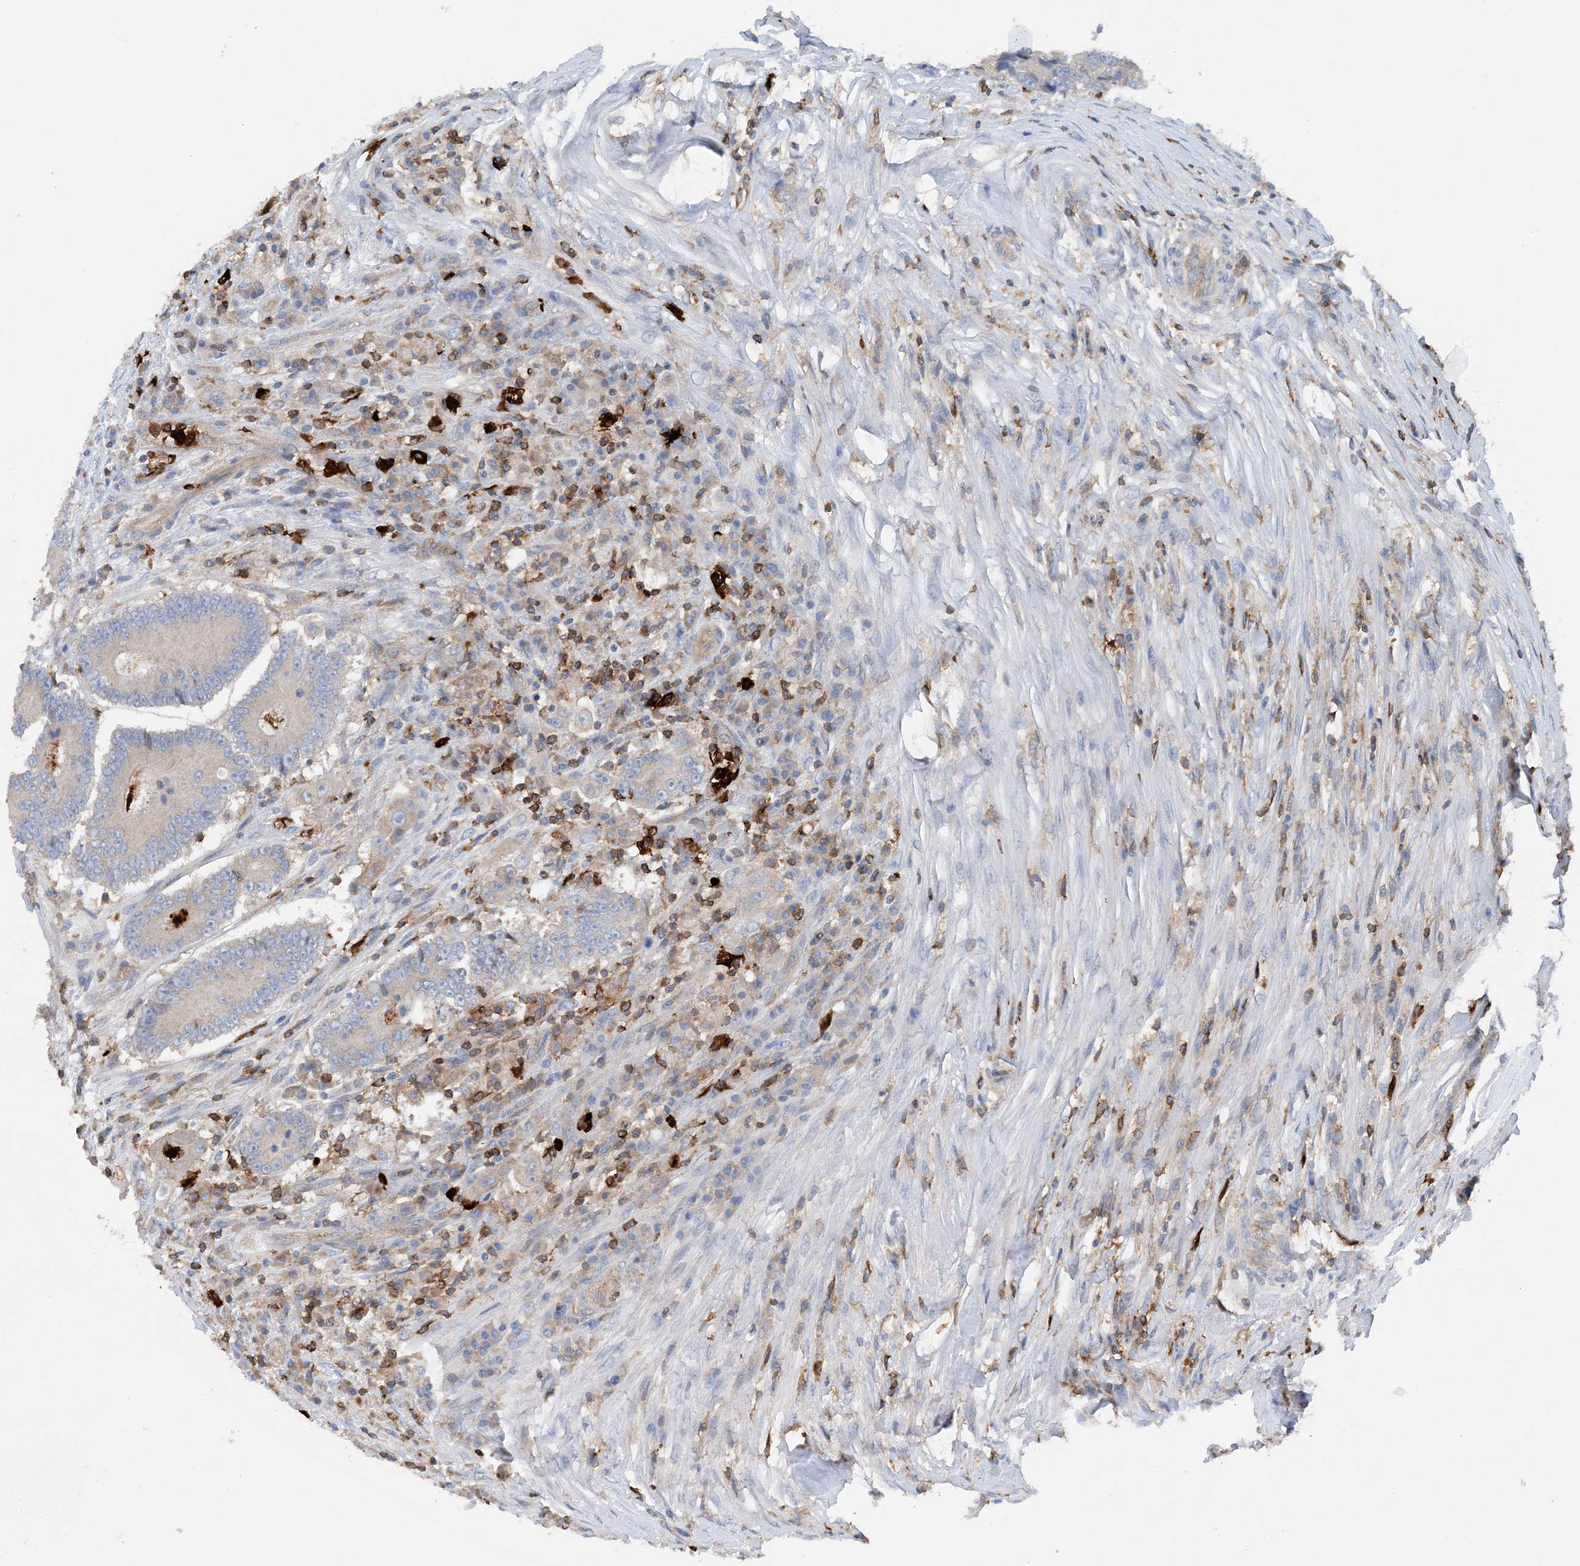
{"staining": {"intensity": "negative", "quantity": "none", "location": "none"}, "tissue": "colorectal cancer", "cell_type": "Tumor cells", "image_type": "cancer", "snomed": [{"axis": "morphology", "description": "Adenocarcinoma, NOS"}, {"axis": "topography", "description": "Colon"}], "caption": "The image shows no significant positivity in tumor cells of adenocarcinoma (colorectal).", "gene": "PHACTR2", "patient": {"sex": "male", "age": 83}}